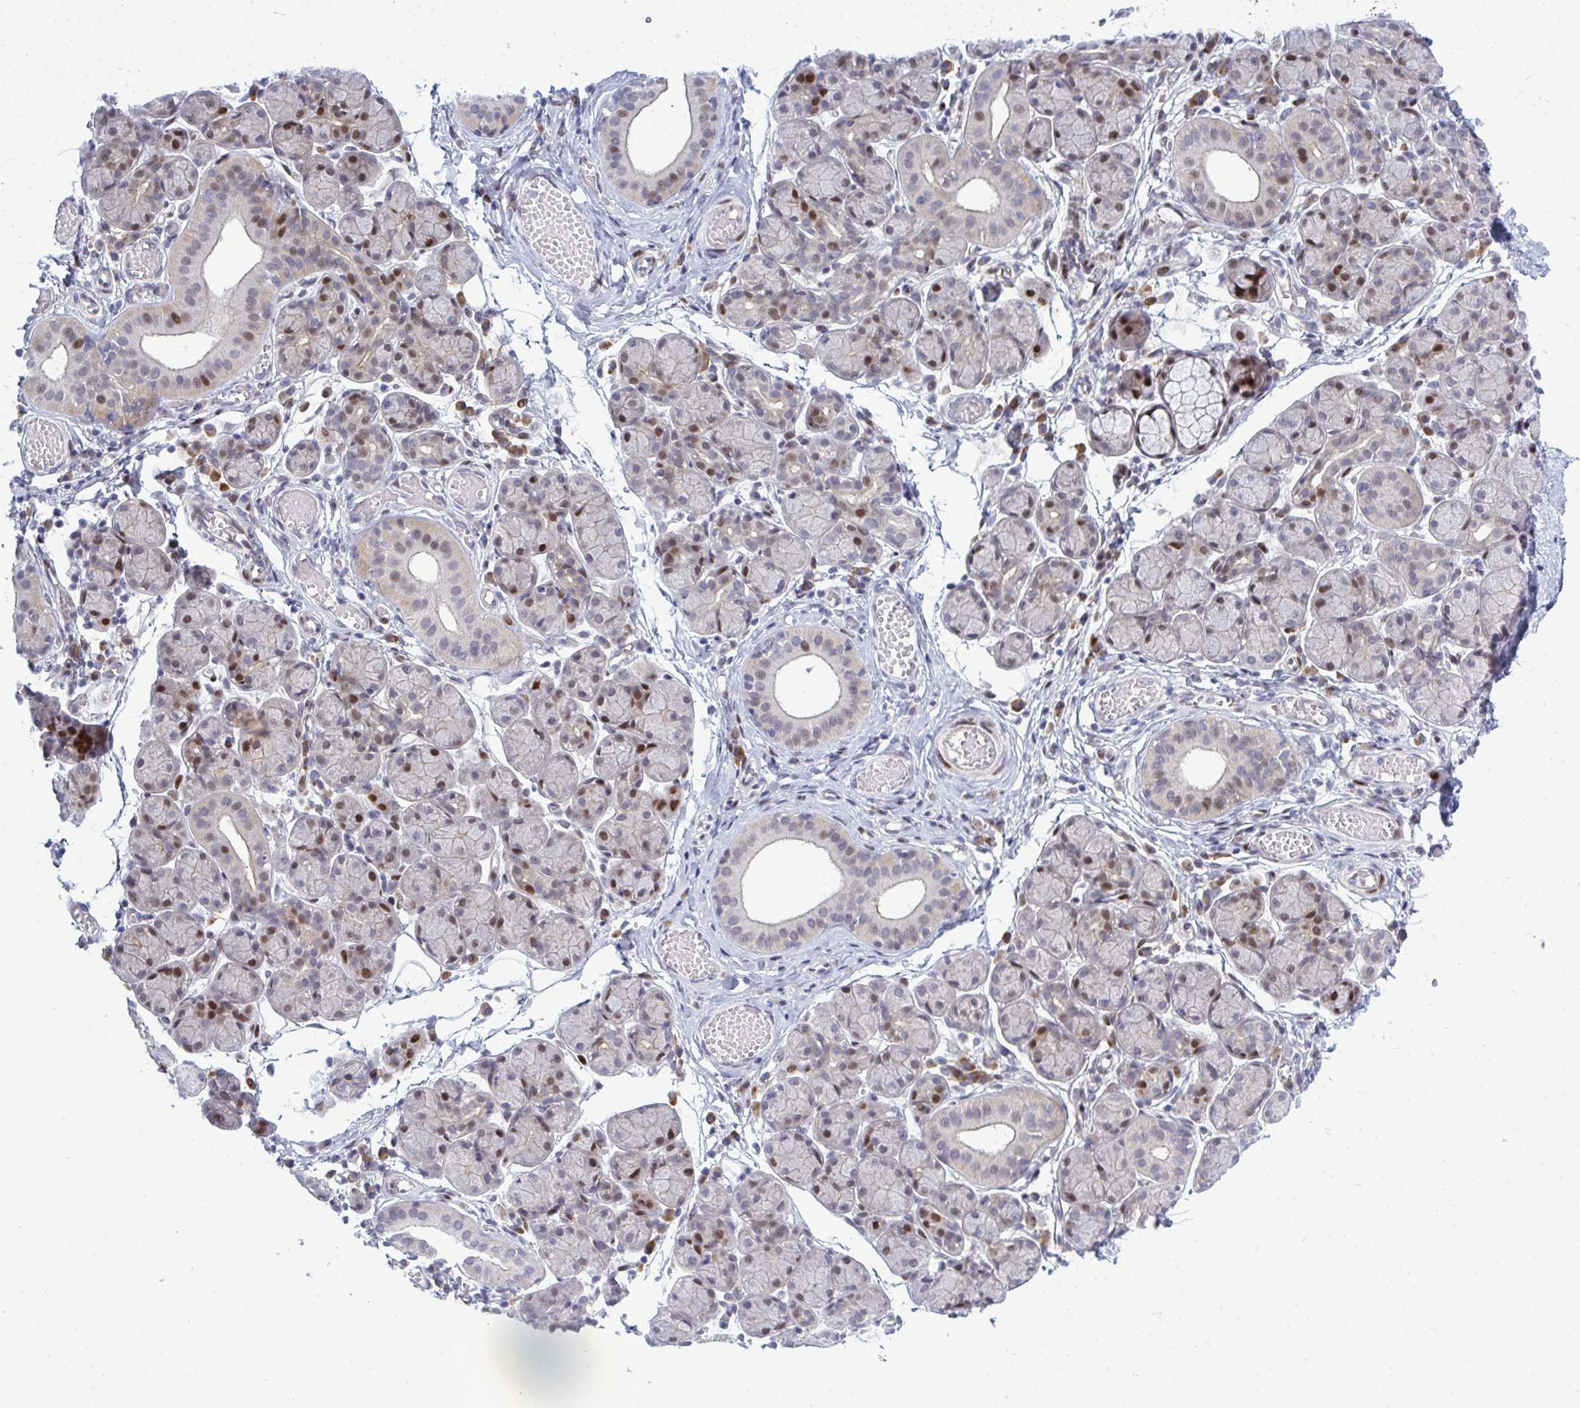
{"staining": {"intensity": "moderate", "quantity": "25%-75%", "location": "nuclear"}, "tissue": "salivary gland", "cell_type": "Glandular cells", "image_type": "normal", "snomed": [{"axis": "morphology", "description": "Normal tissue, NOS"}, {"axis": "morphology", "description": "Inflammation, NOS"}, {"axis": "topography", "description": "Lymph node"}, {"axis": "topography", "description": "Salivary gland"}], "caption": "Immunohistochemical staining of unremarkable human salivary gland reveals medium levels of moderate nuclear expression in about 25%-75% of glandular cells. The protein is shown in brown color, while the nuclei are stained blue.", "gene": "TAB1", "patient": {"sex": "male", "age": 3}}